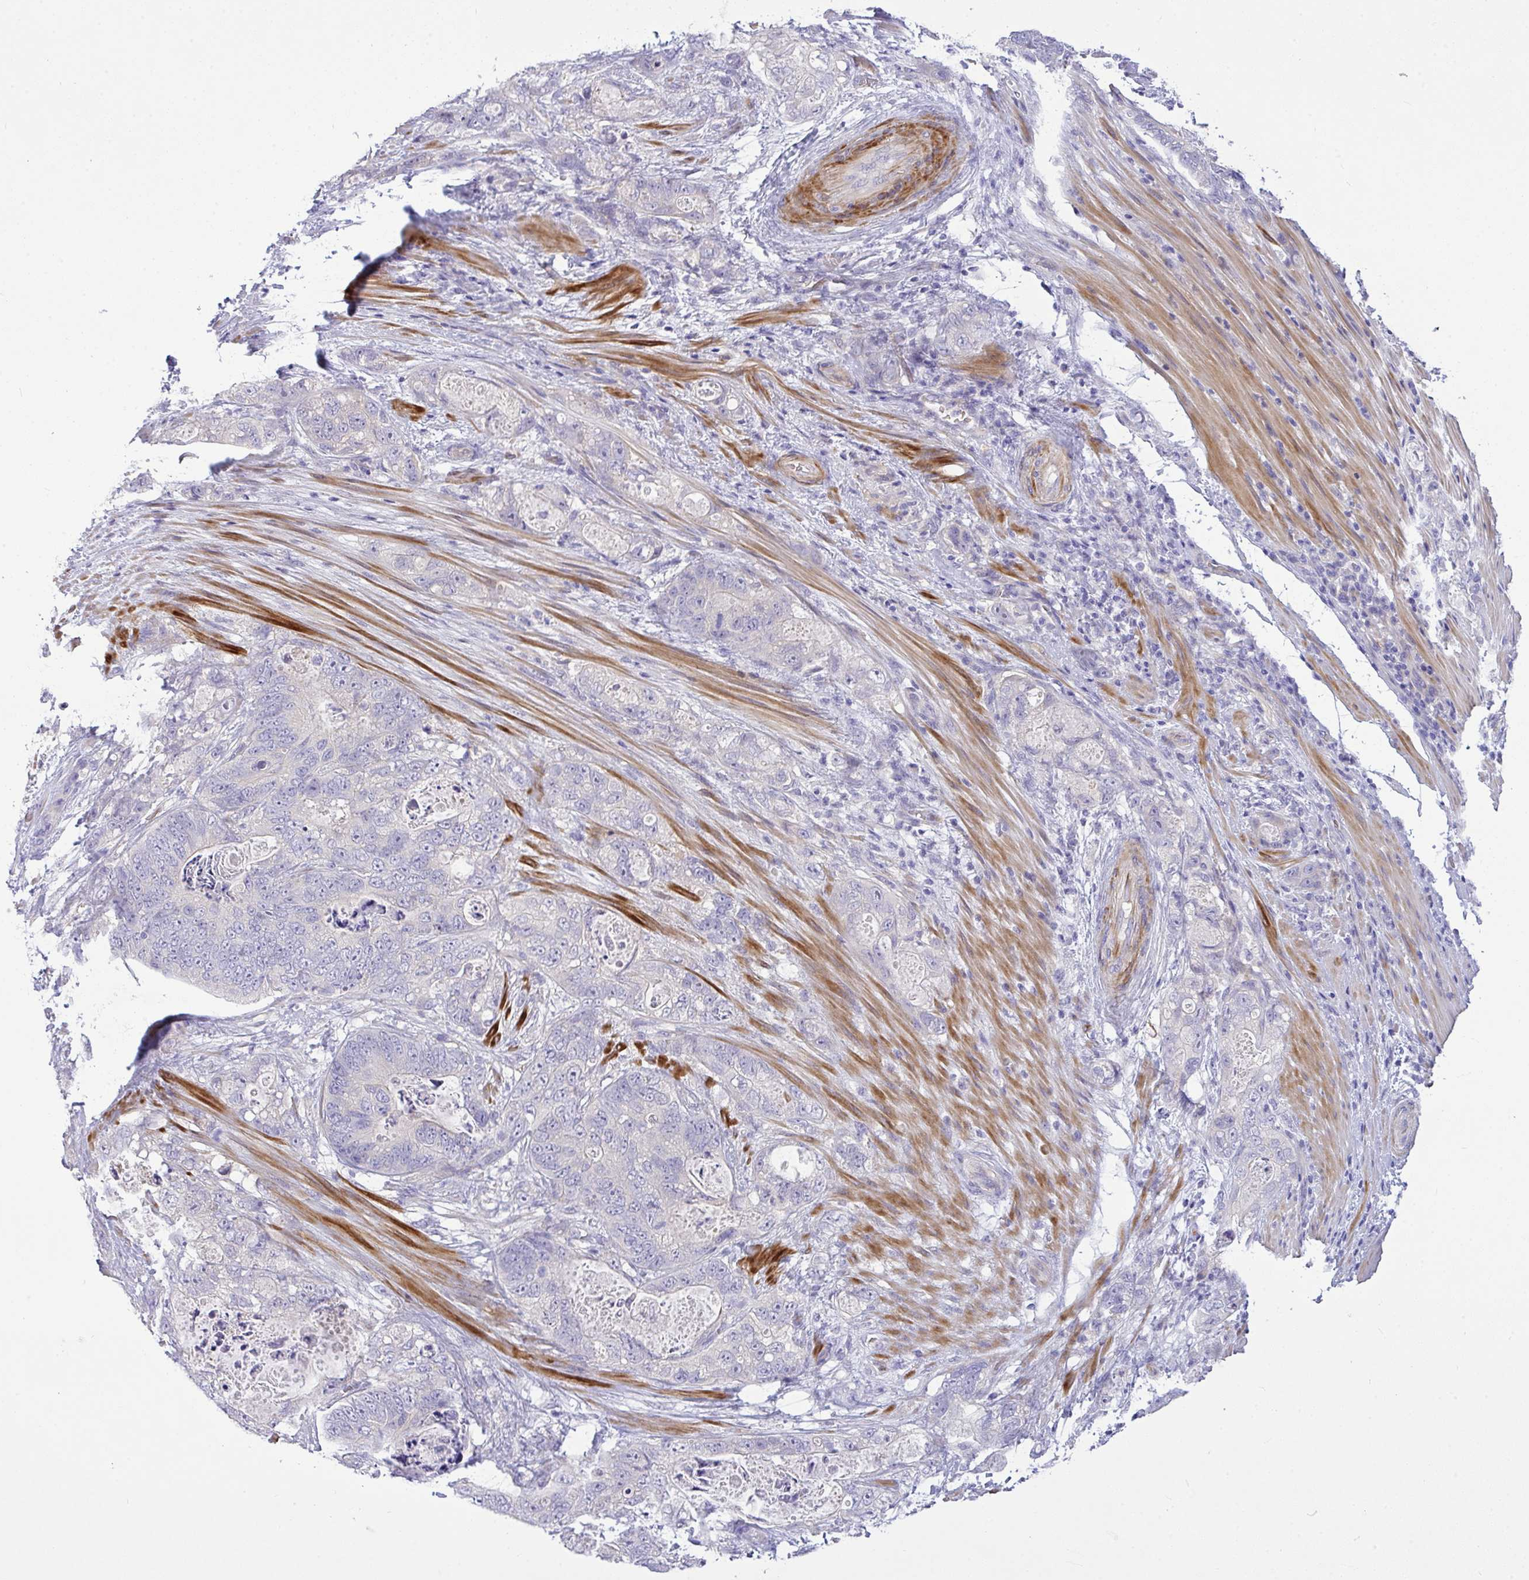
{"staining": {"intensity": "negative", "quantity": "none", "location": "none"}, "tissue": "stomach cancer", "cell_type": "Tumor cells", "image_type": "cancer", "snomed": [{"axis": "morphology", "description": "Normal tissue, NOS"}, {"axis": "morphology", "description": "Adenocarcinoma, NOS"}, {"axis": "topography", "description": "Stomach"}], "caption": "A high-resolution histopathology image shows IHC staining of stomach adenocarcinoma, which shows no significant expression in tumor cells.", "gene": "MOCS1", "patient": {"sex": "female", "age": 89}}